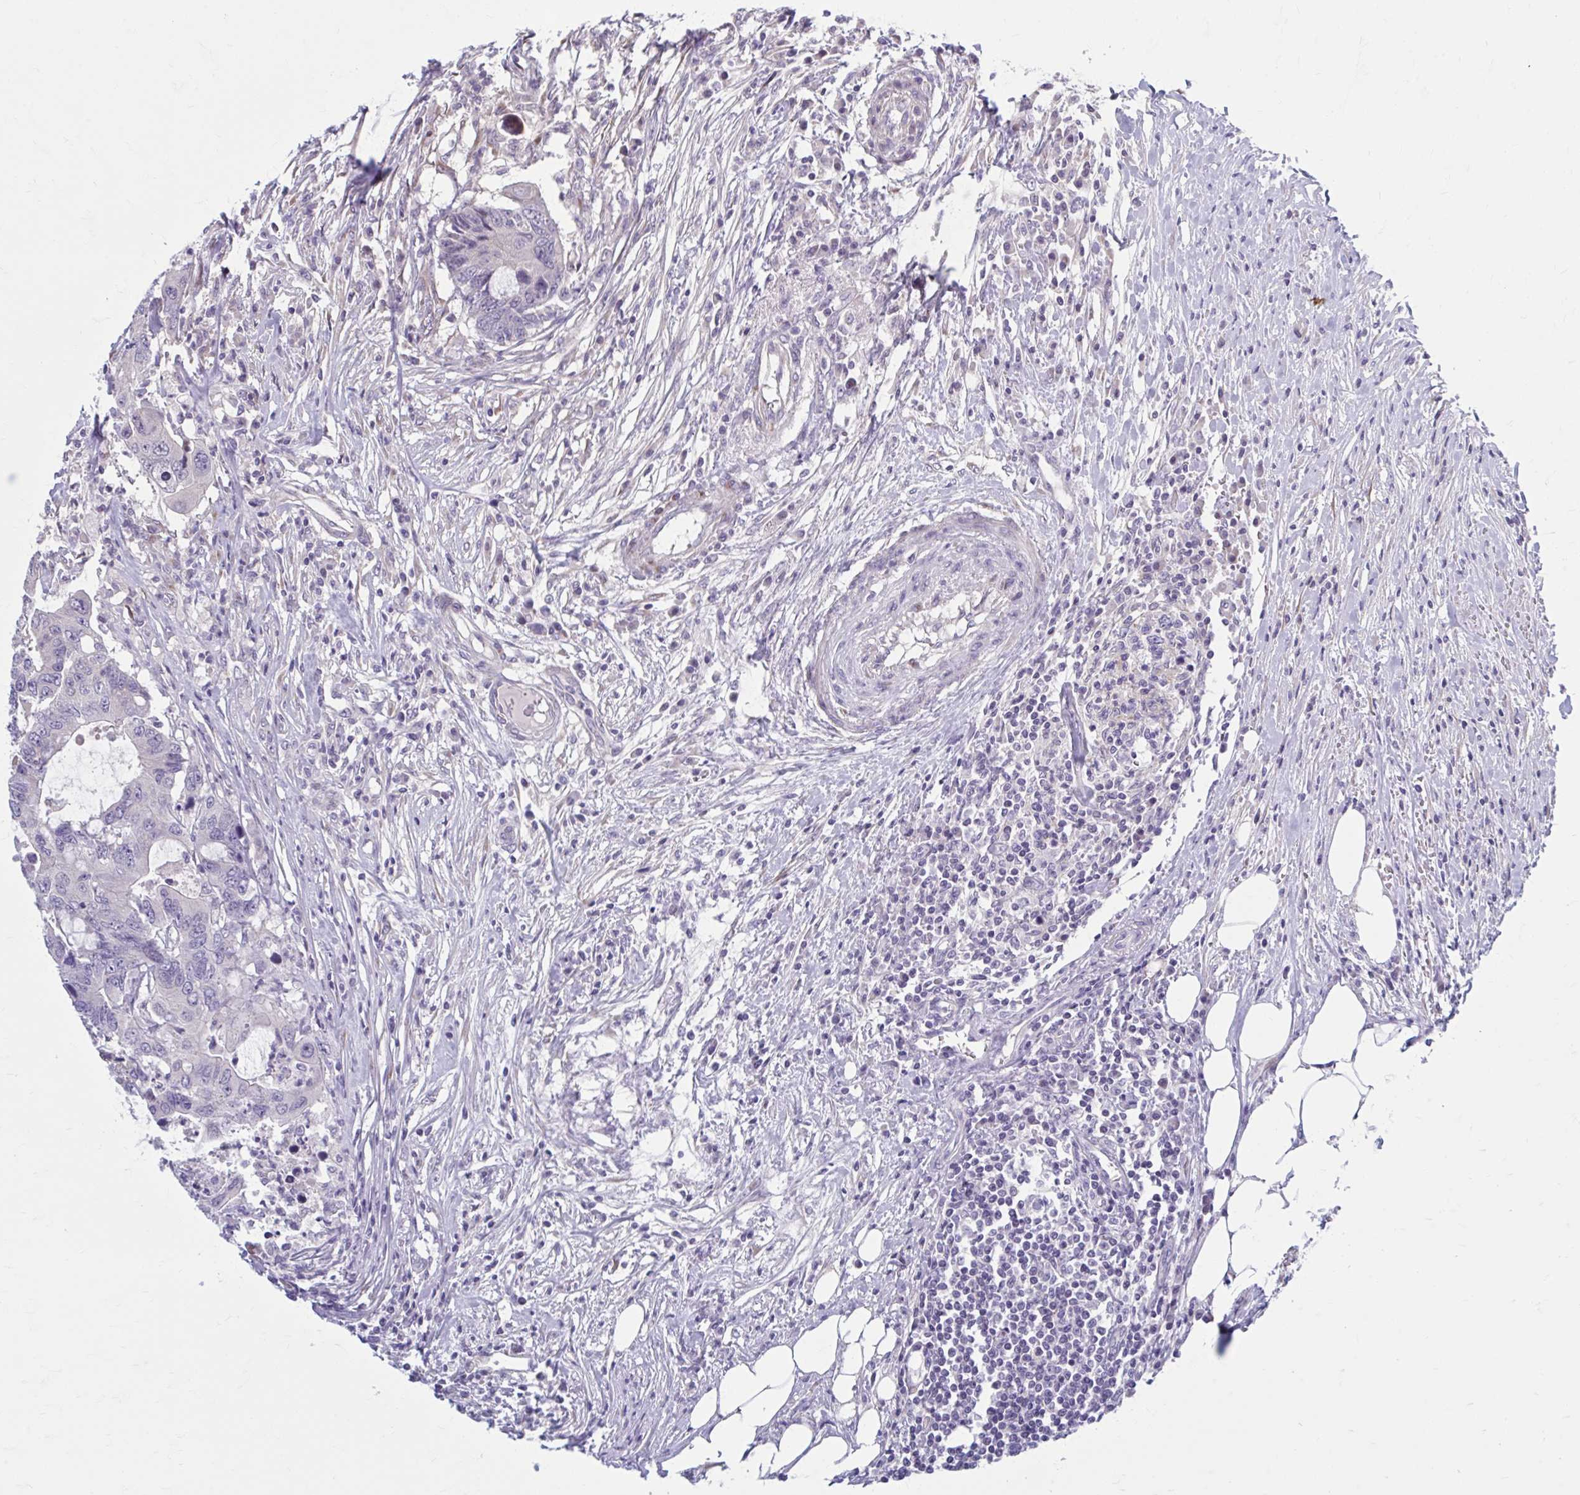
{"staining": {"intensity": "negative", "quantity": "none", "location": "none"}, "tissue": "colorectal cancer", "cell_type": "Tumor cells", "image_type": "cancer", "snomed": [{"axis": "morphology", "description": "Adenocarcinoma, NOS"}, {"axis": "topography", "description": "Colon"}], "caption": "High magnification brightfield microscopy of colorectal cancer stained with DAB (brown) and counterstained with hematoxylin (blue): tumor cells show no significant positivity. (IHC, brightfield microscopy, high magnification).", "gene": "CHST3", "patient": {"sex": "male", "age": 71}}